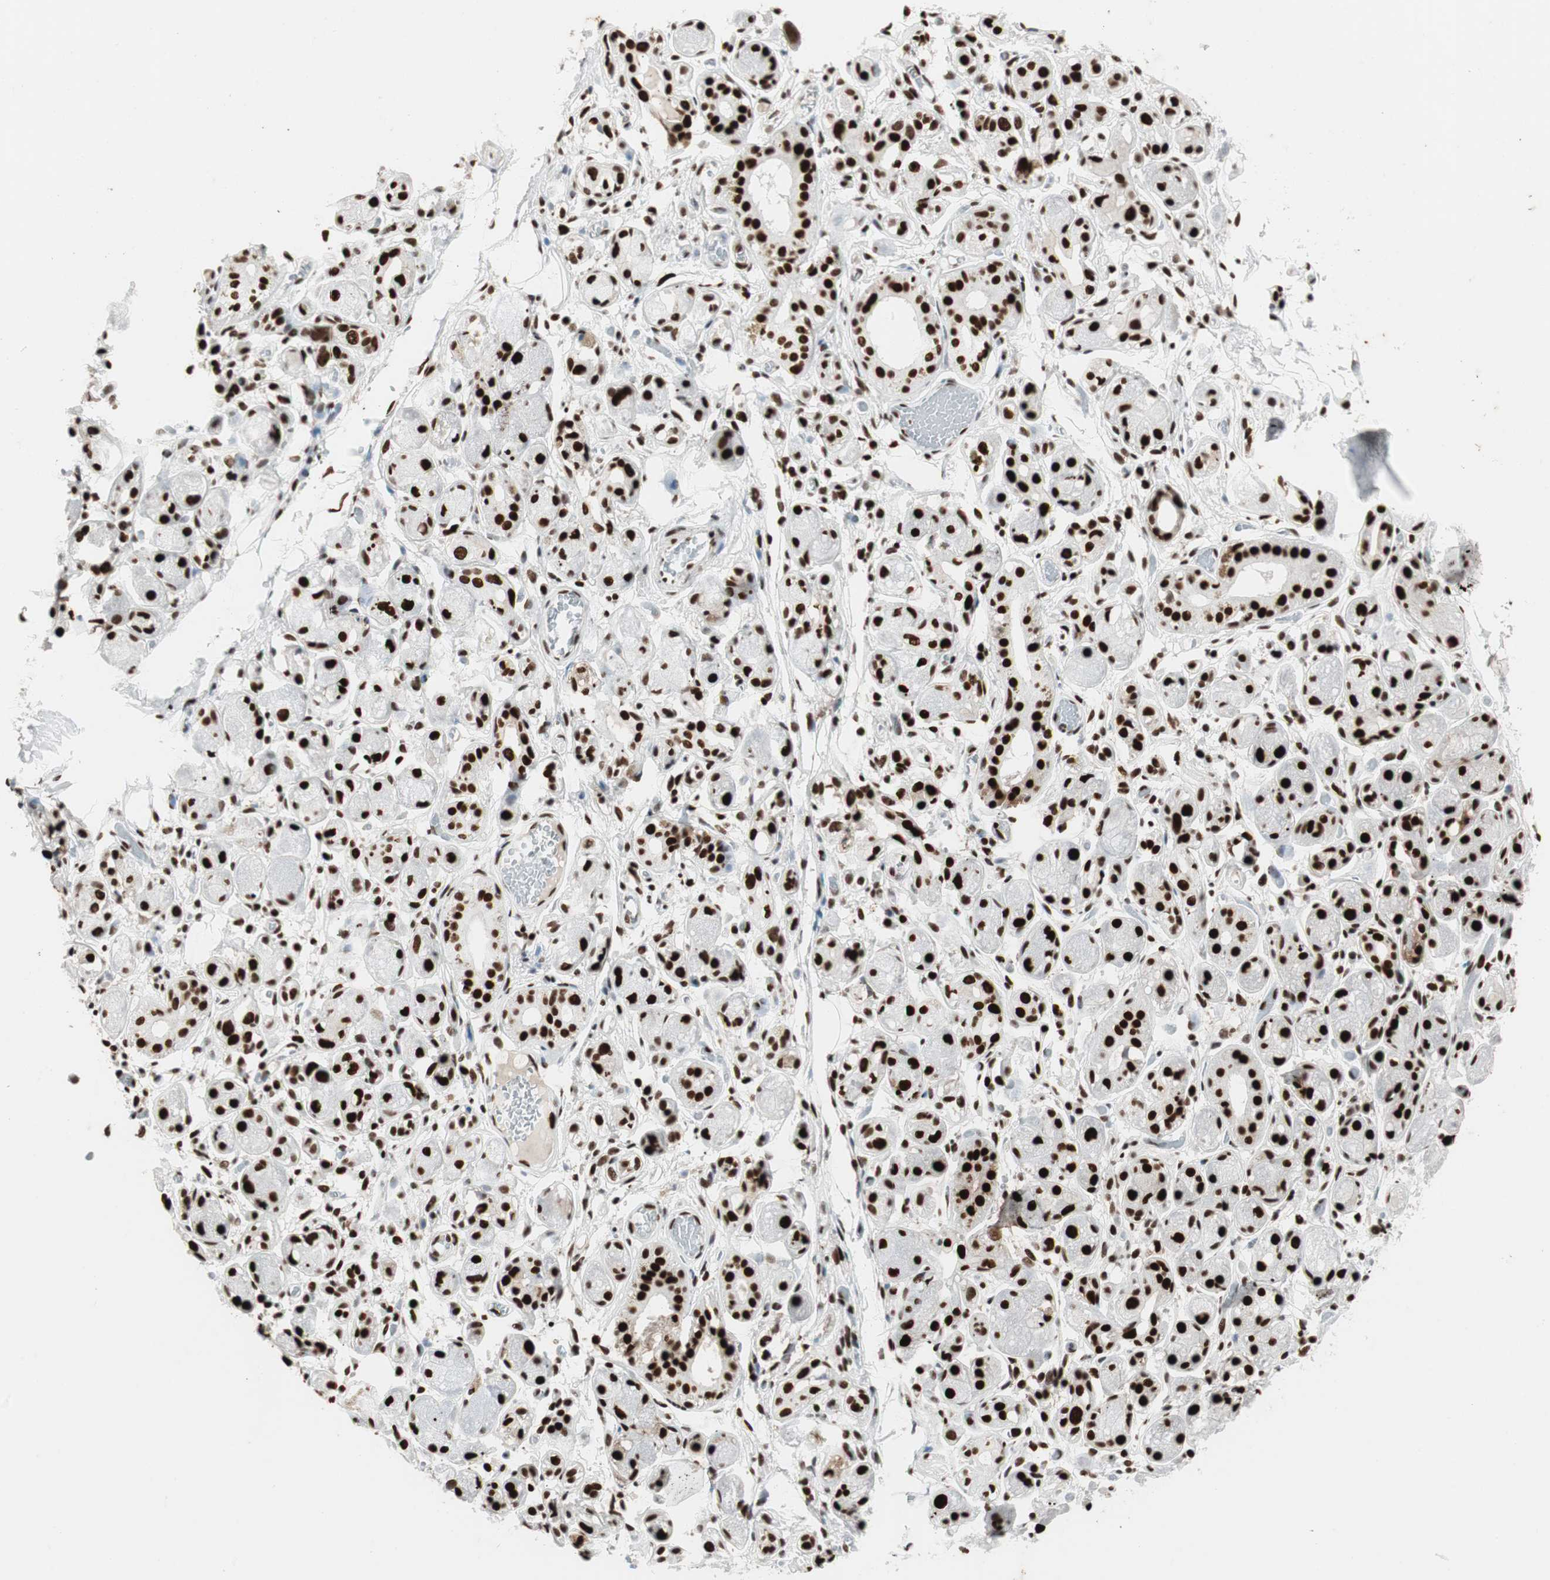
{"staining": {"intensity": "strong", "quantity": ">75%", "location": "nuclear"}, "tissue": "adipose tissue", "cell_type": "Adipocytes", "image_type": "normal", "snomed": [{"axis": "morphology", "description": "Normal tissue, NOS"}, {"axis": "morphology", "description": "Inflammation, NOS"}, {"axis": "topography", "description": "Vascular tissue"}, {"axis": "topography", "description": "Salivary gland"}], "caption": "IHC photomicrograph of normal adipose tissue: human adipose tissue stained using immunohistochemistry (IHC) demonstrates high levels of strong protein expression localized specifically in the nuclear of adipocytes, appearing as a nuclear brown color.", "gene": "PSME3", "patient": {"sex": "female", "age": 75}}